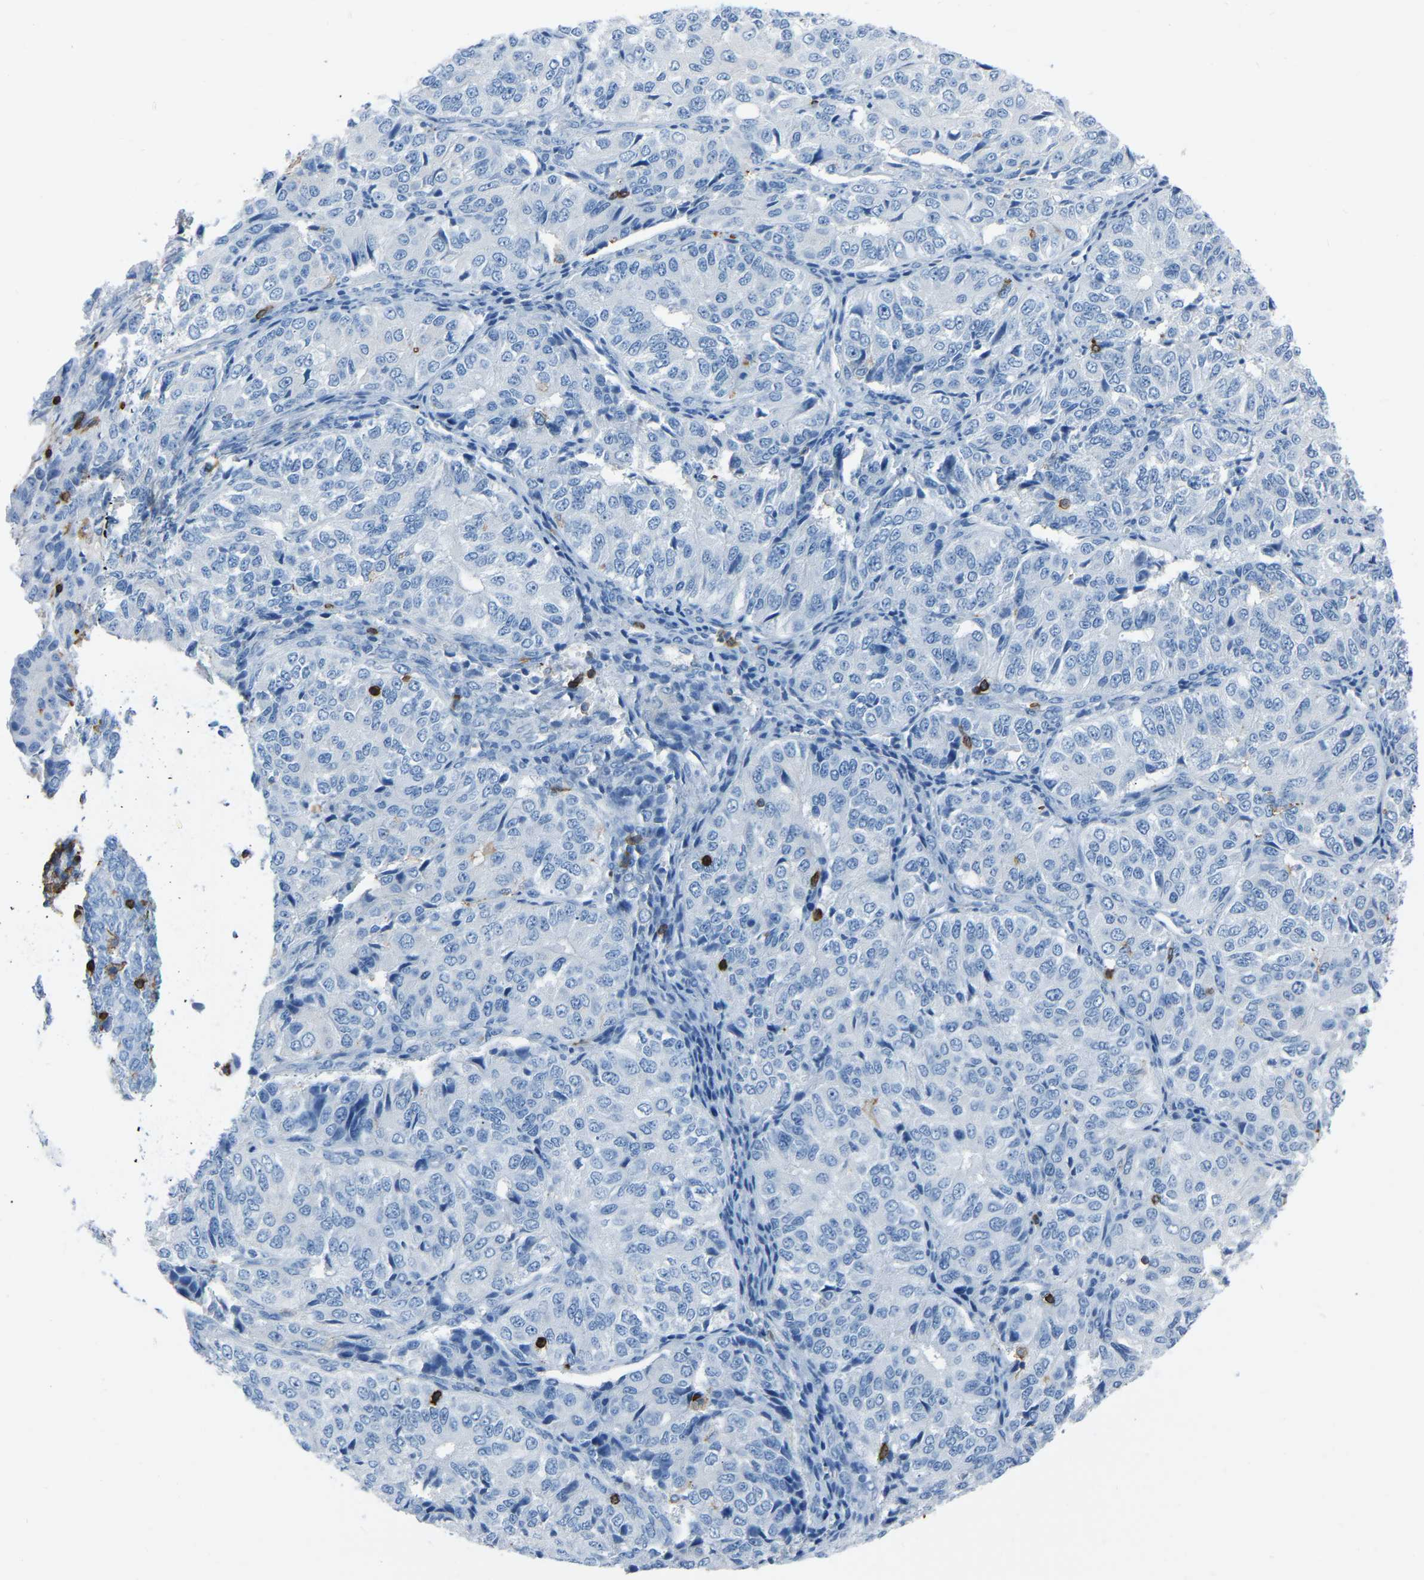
{"staining": {"intensity": "negative", "quantity": "none", "location": "none"}, "tissue": "ovarian cancer", "cell_type": "Tumor cells", "image_type": "cancer", "snomed": [{"axis": "morphology", "description": "Carcinoma, endometroid"}, {"axis": "topography", "description": "Ovary"}], "caption": "A histopathology image of ovarian endometroid carcinoma stained for a protein demonstrates no brown staining in tumor cells. The staining is performed using DAB (3,3'-diaminobenzidine) brown chromogen with nuclei counter-stained in using hematoxylin.", "gene": "LSP1", "patient": {"sex": "female", "age": 51}}